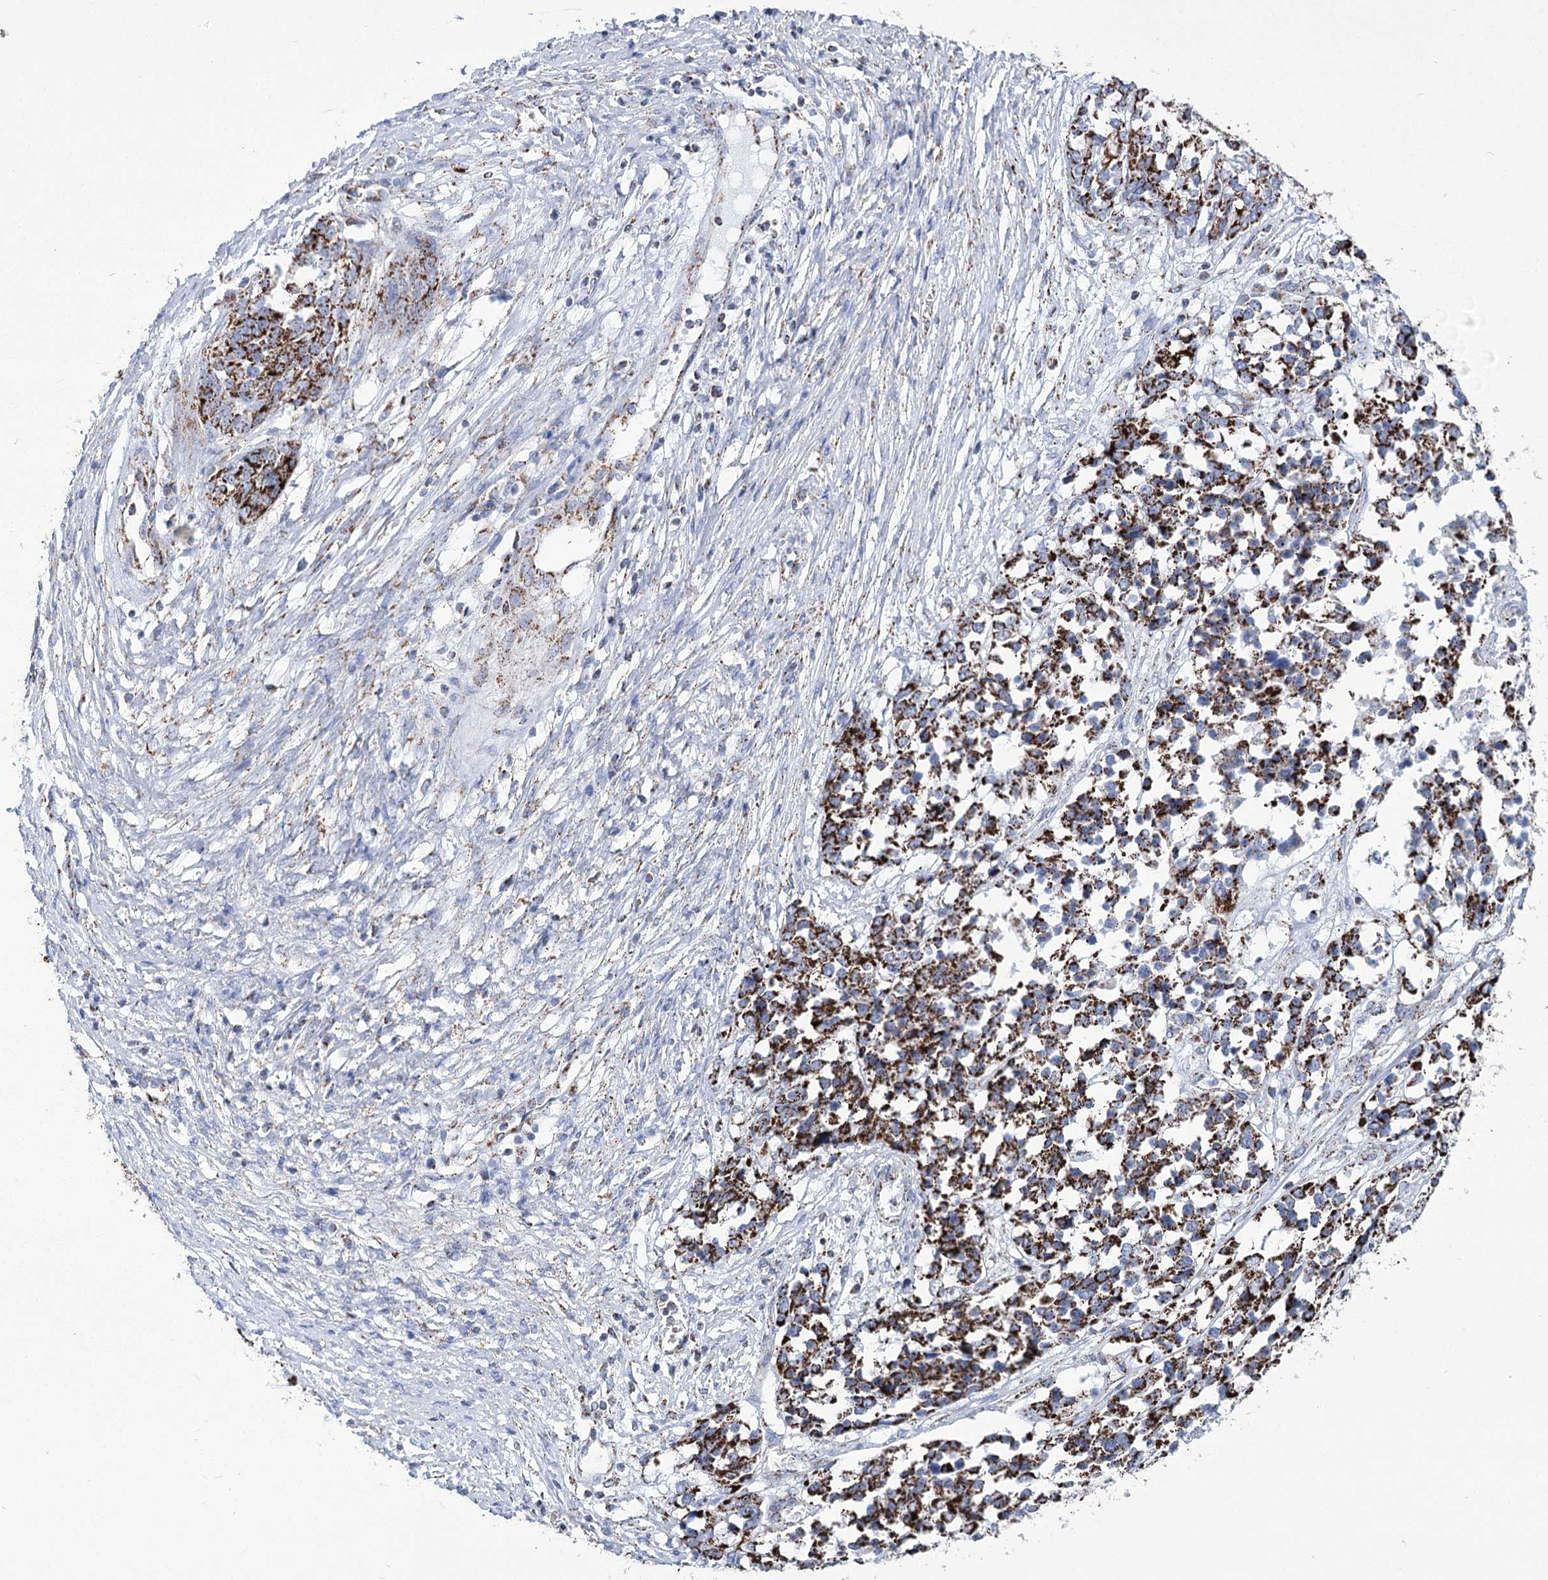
{"staining": {"intensity": "strong", "quantity": ">75%", "location": "cytoplasmic/membranous"}, "tissue": "ovarian cancer", "cell_type": "Tumor cells", "image_type": "cancer", "snomed": [{"axis": "morphology", "description": "Cystadenocarcinoma, serous, NOS"}, {"axis": "topography", "description": "Ovary"}], "caption": "Protein positivity by immunohistochemistry (IHC) exhibits strong cytoplasmic/membranous positivity in approximately >75% of tumor cells in ovarian cancer.", "gene": "PDHB", "patient": {"sex": "female", "age": 44}}